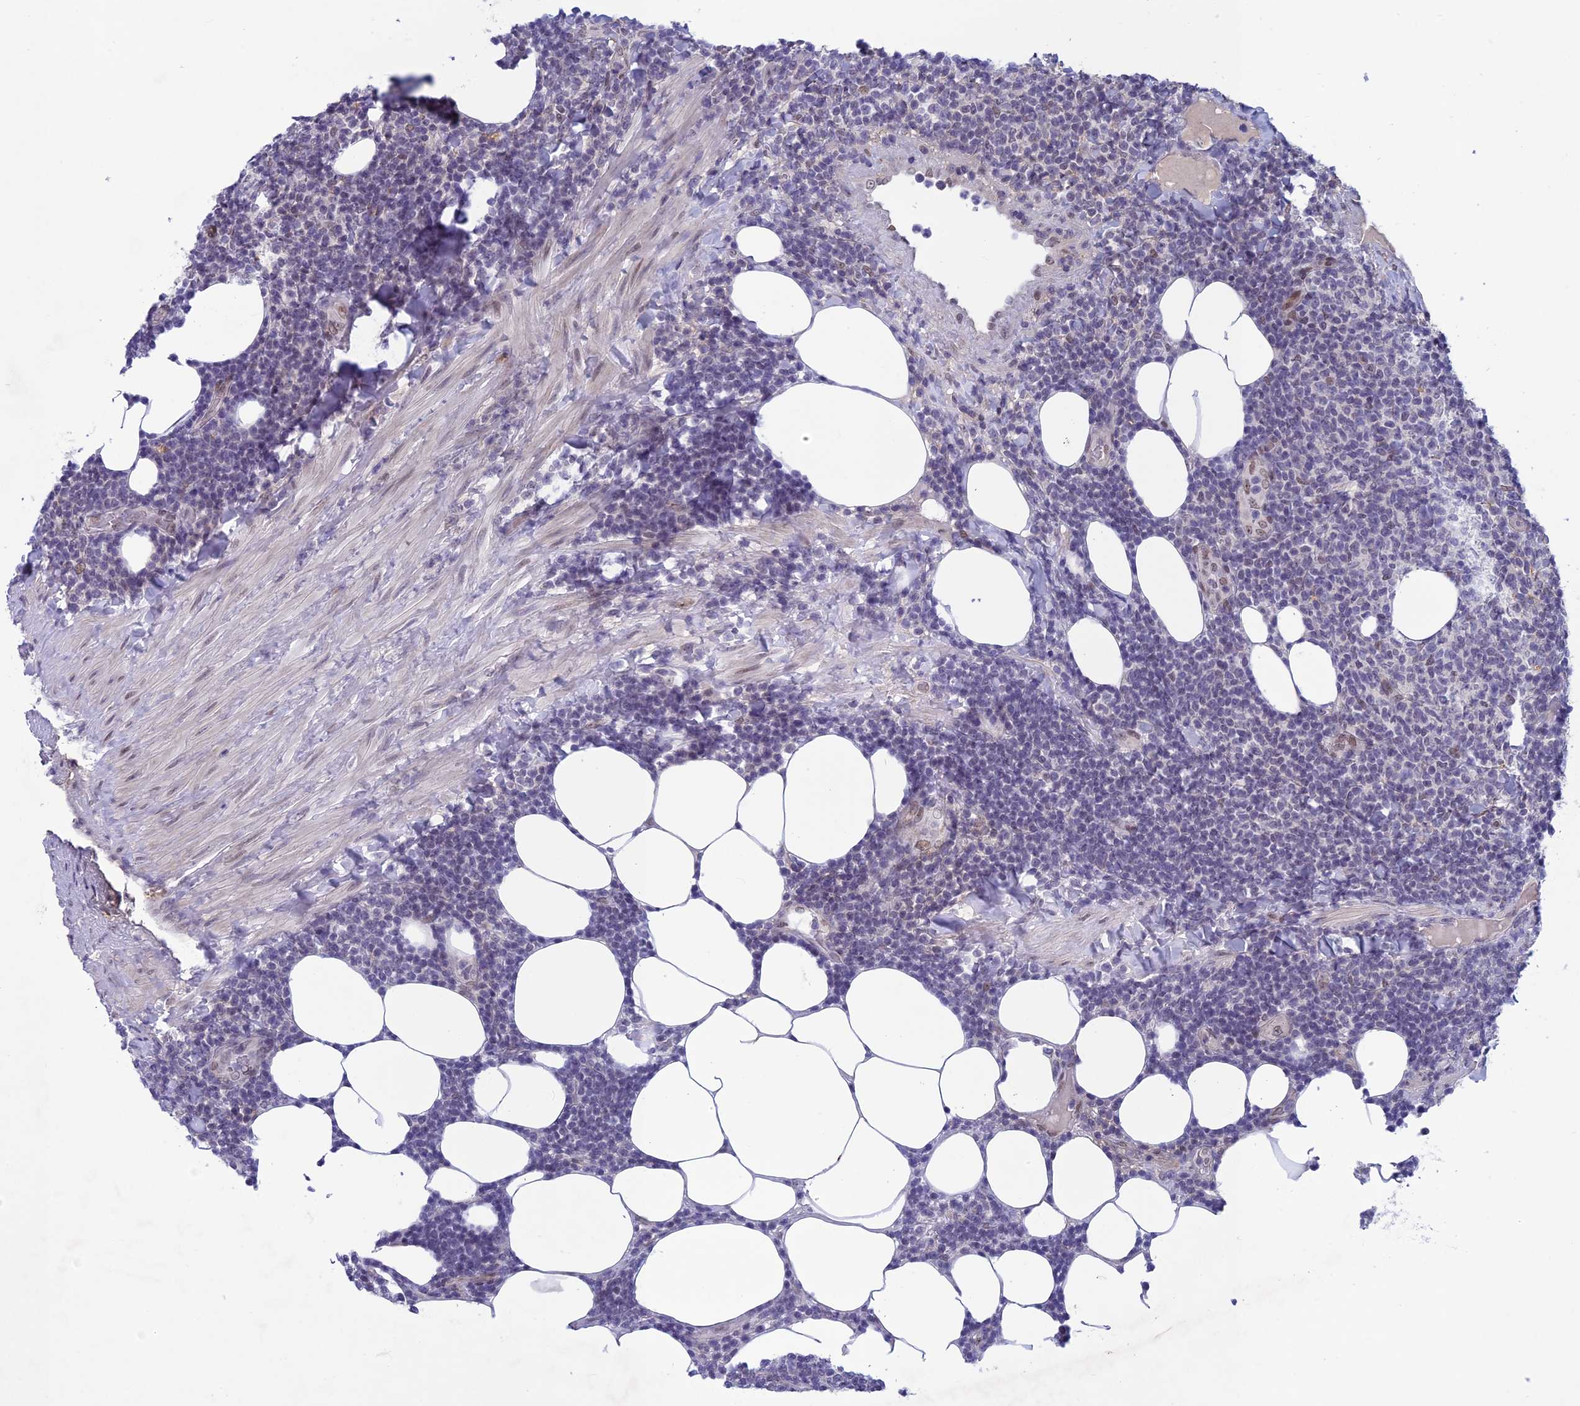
{"staining": {"intensity": "negative", "quantity": "none", "location": "none"}, "tissue": "lymphoma", "cell_type": "Tumor cells", "image_type": "cancer", "snomed": [{"axis": "morphology", "description": "Malignant lymphoma, non-Hodgkin's type, Low grade"}, {"axis": "topography", "description": "Lymph node"}], "caption": "Protein analysis of lymphoma reveals no significant staining in tumor cells.", "gene": "FKBPL", "patient": {"sex": "male", "age": 66}}